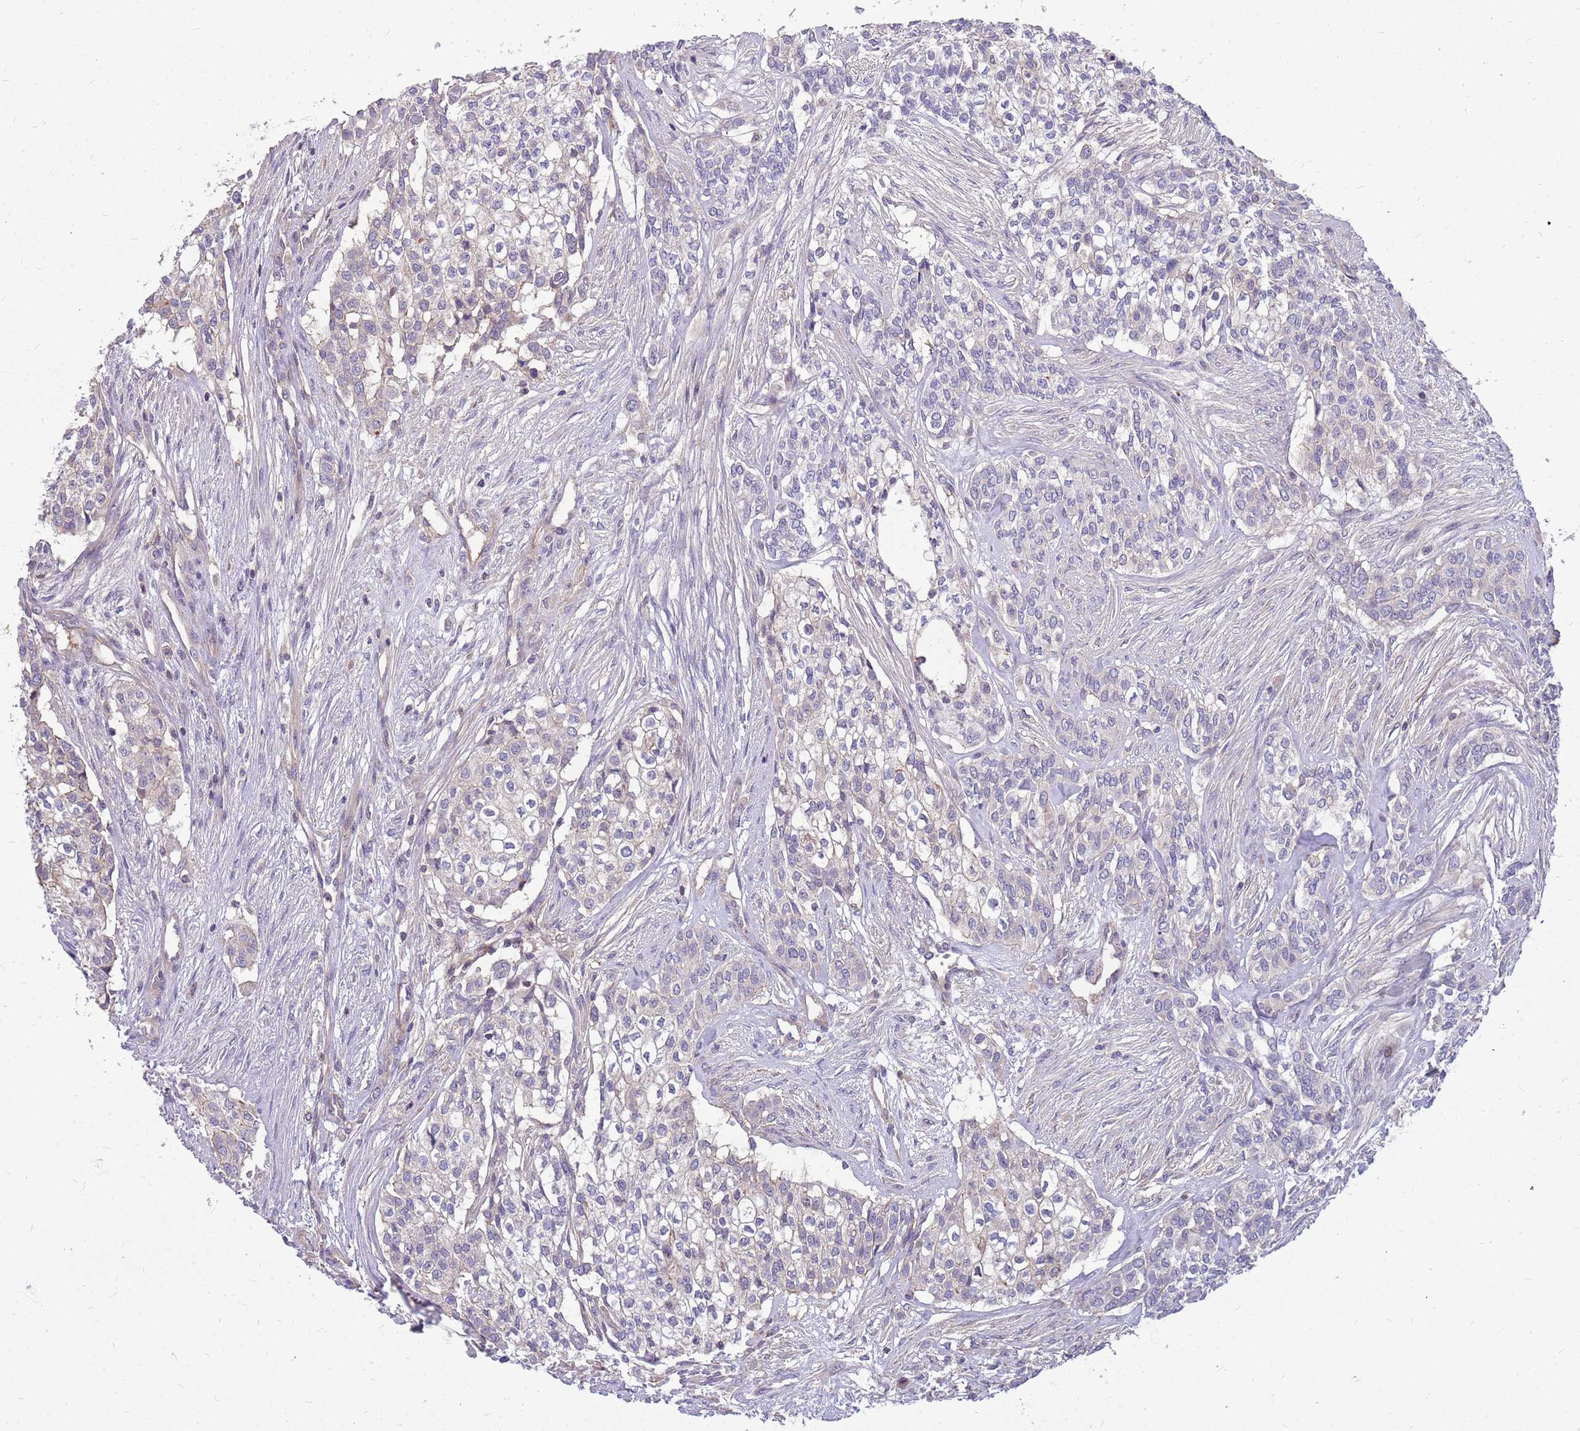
{"staining": {"intensity": "negative", "quantity": "none", "location": "none"}, "tissue": "head and neck cancer", "cell_type": "Tumor cells", "image_type": "cancer", "snomed": [{"axis": "morphology", "description": "Adenocarcinoma, NOS"}, {"axis": "topography", "description": "Head-Neck"}], "caption": "DAB immunohistochemical staining of human head and neck cancer reveals no significant staining in tumor cells.", "gene": "MVD", "patient": {"sex": "male", "age": 81}}